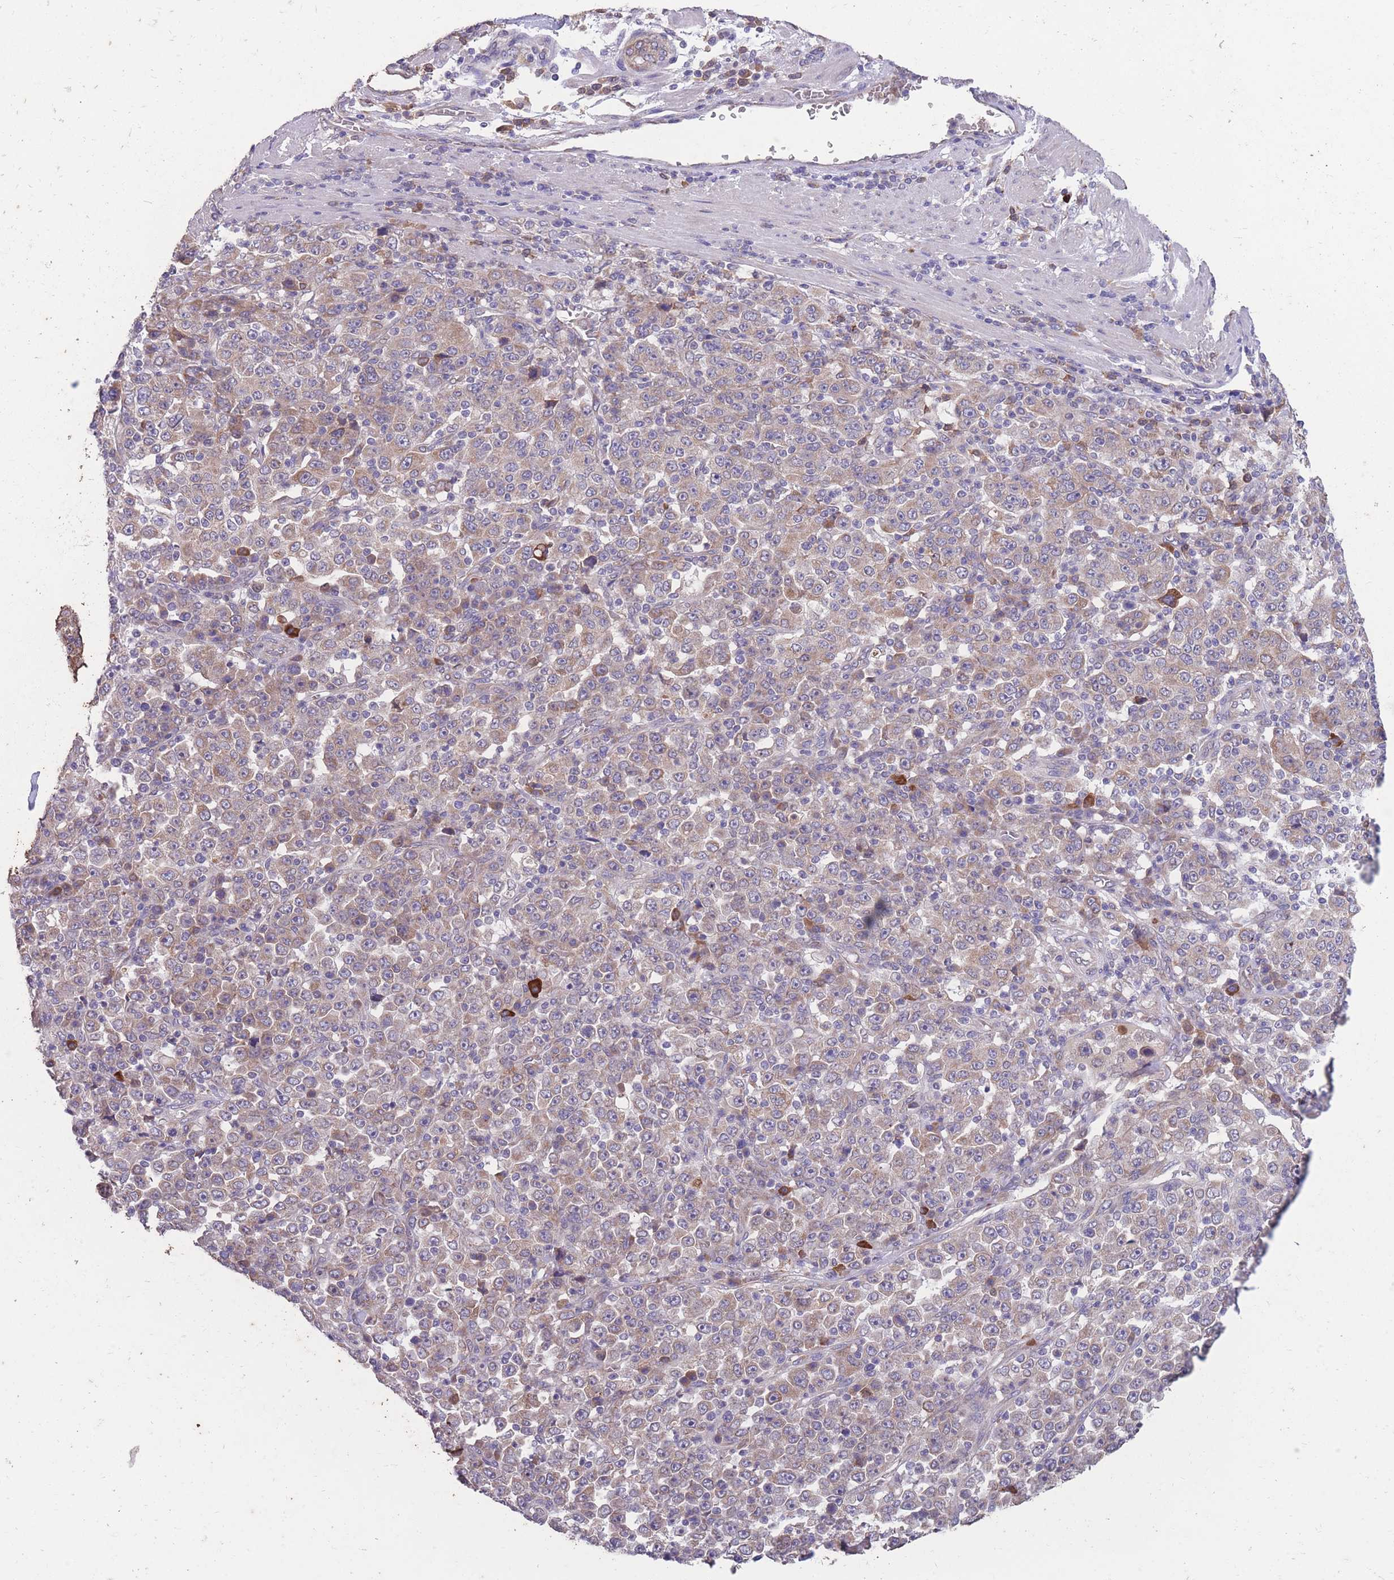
{"staining": {"intensity": "weak", "quantity": ">75%", "location": "cytoplasmic/membranous"}, "tissue": "stomach cancer", "cell_type": "Tumor cells", "image_type": "cancer", "snomed": [{"axis": "morphology", "description": "Normal tissue, NOS"}, {"axis": "morphology", "description": "Adenocarcinoma, NOS"}, {"axis": "topography", "description": "Stomach, upper"}, {"axis": "topography", "description": "Stomach"}], "caption": "Immunohistochemical staining of stomach adenocarcinoma demonstrates weak cytoplasmic/membranous protein staining in about >75% of tumor cells. (IHC, brightfield microscopy, high magnification).", "gene": "STIM2", "patient": {"sex": "male", "age": 59}}